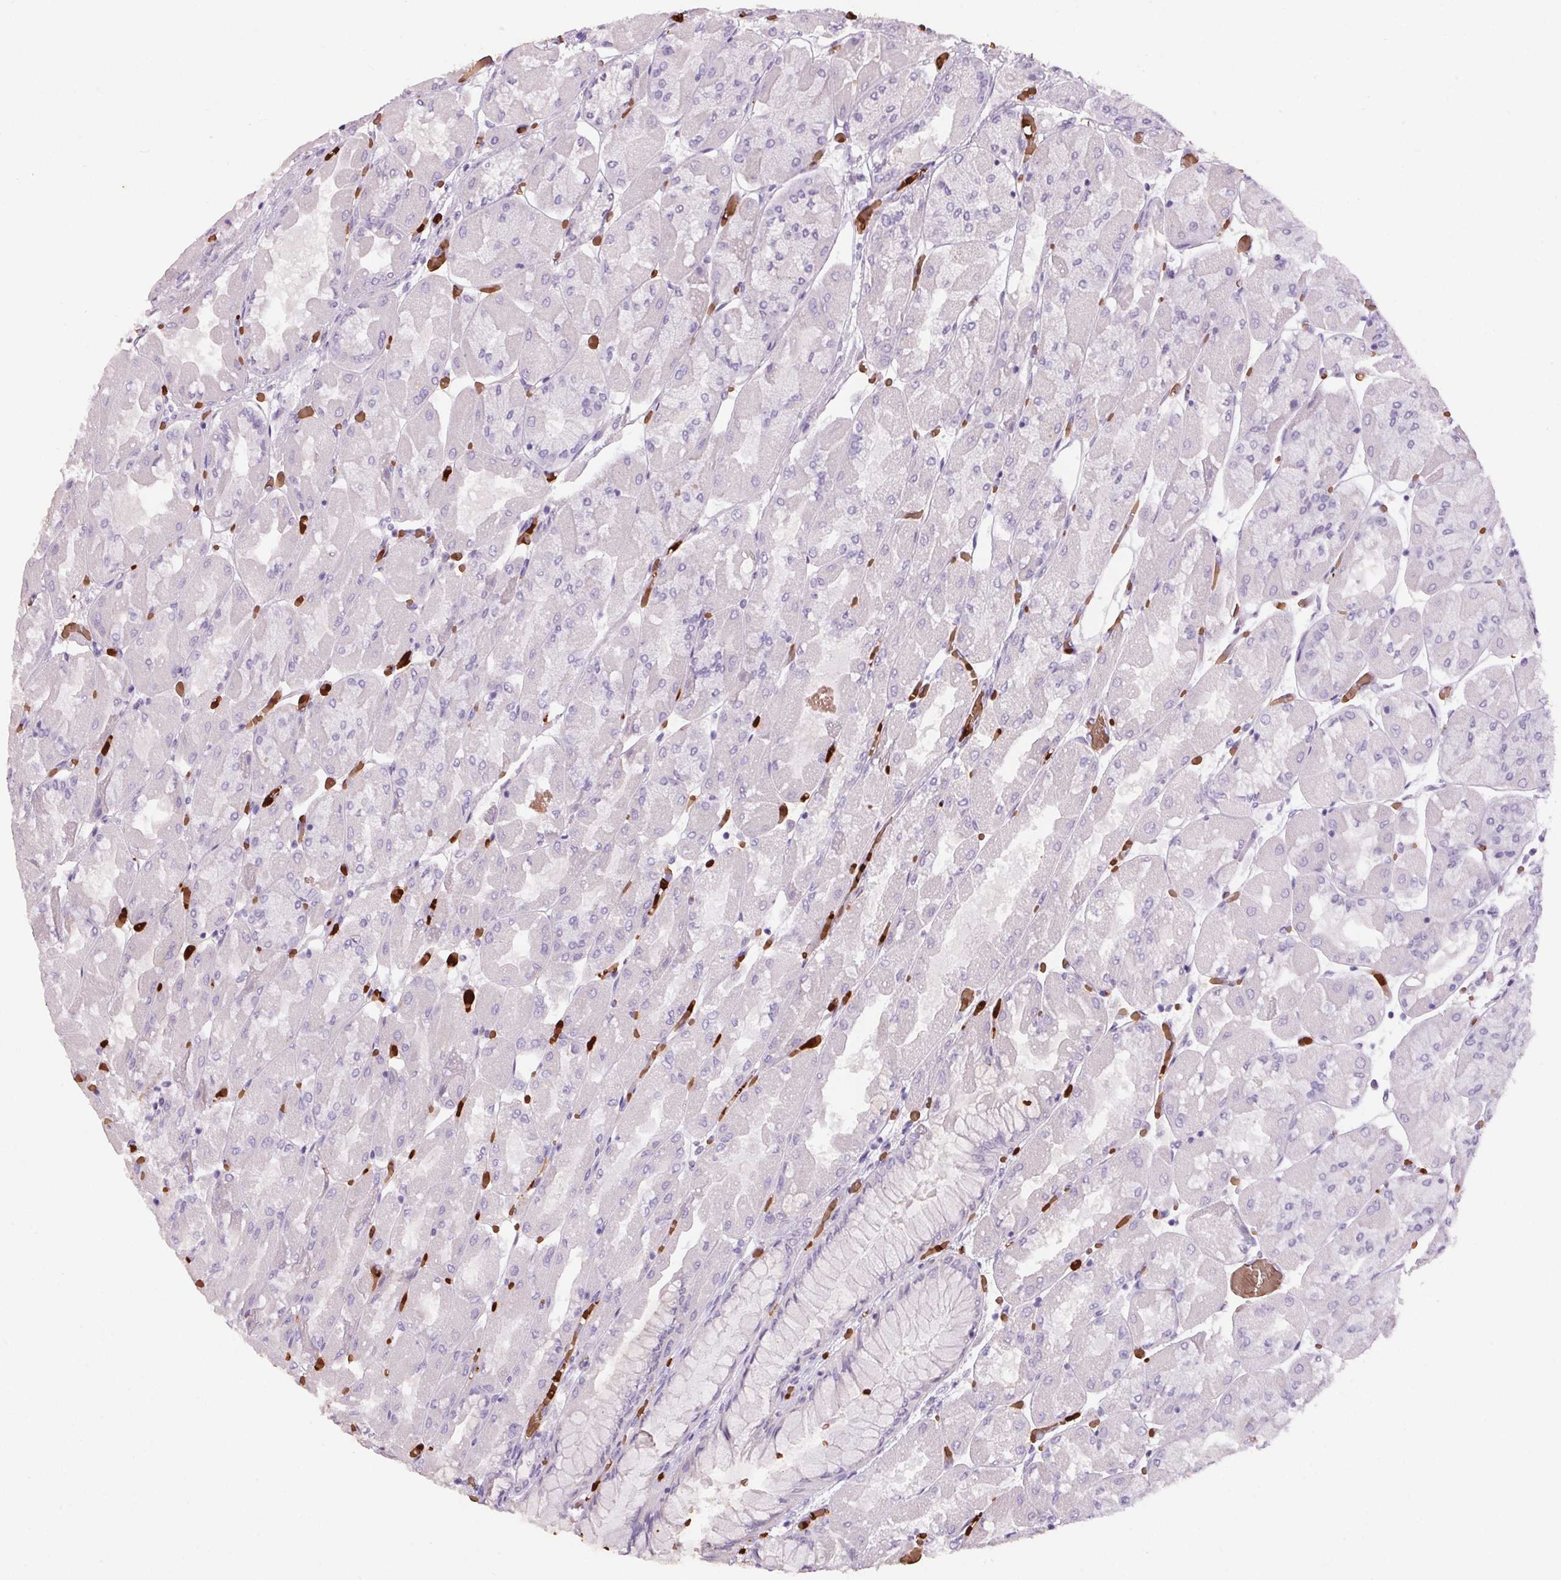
{"staining": {"intensity": "negative", "quantity": "none", "location": "none"}, "tissue": "stomach", "cell_type": "Glandular cells", "image_type": "normal", "snomed": [{"axis": "morphology", "description": "Normal tissue, NOS"}, {"axis": "topography", "description": "Stomach"}], "caption": "Protein analysis of benign stomach exhibits no significant expression in glandular cells.", "gene": "HBQ1", "patient": {"sex": "female", "age": 61}}